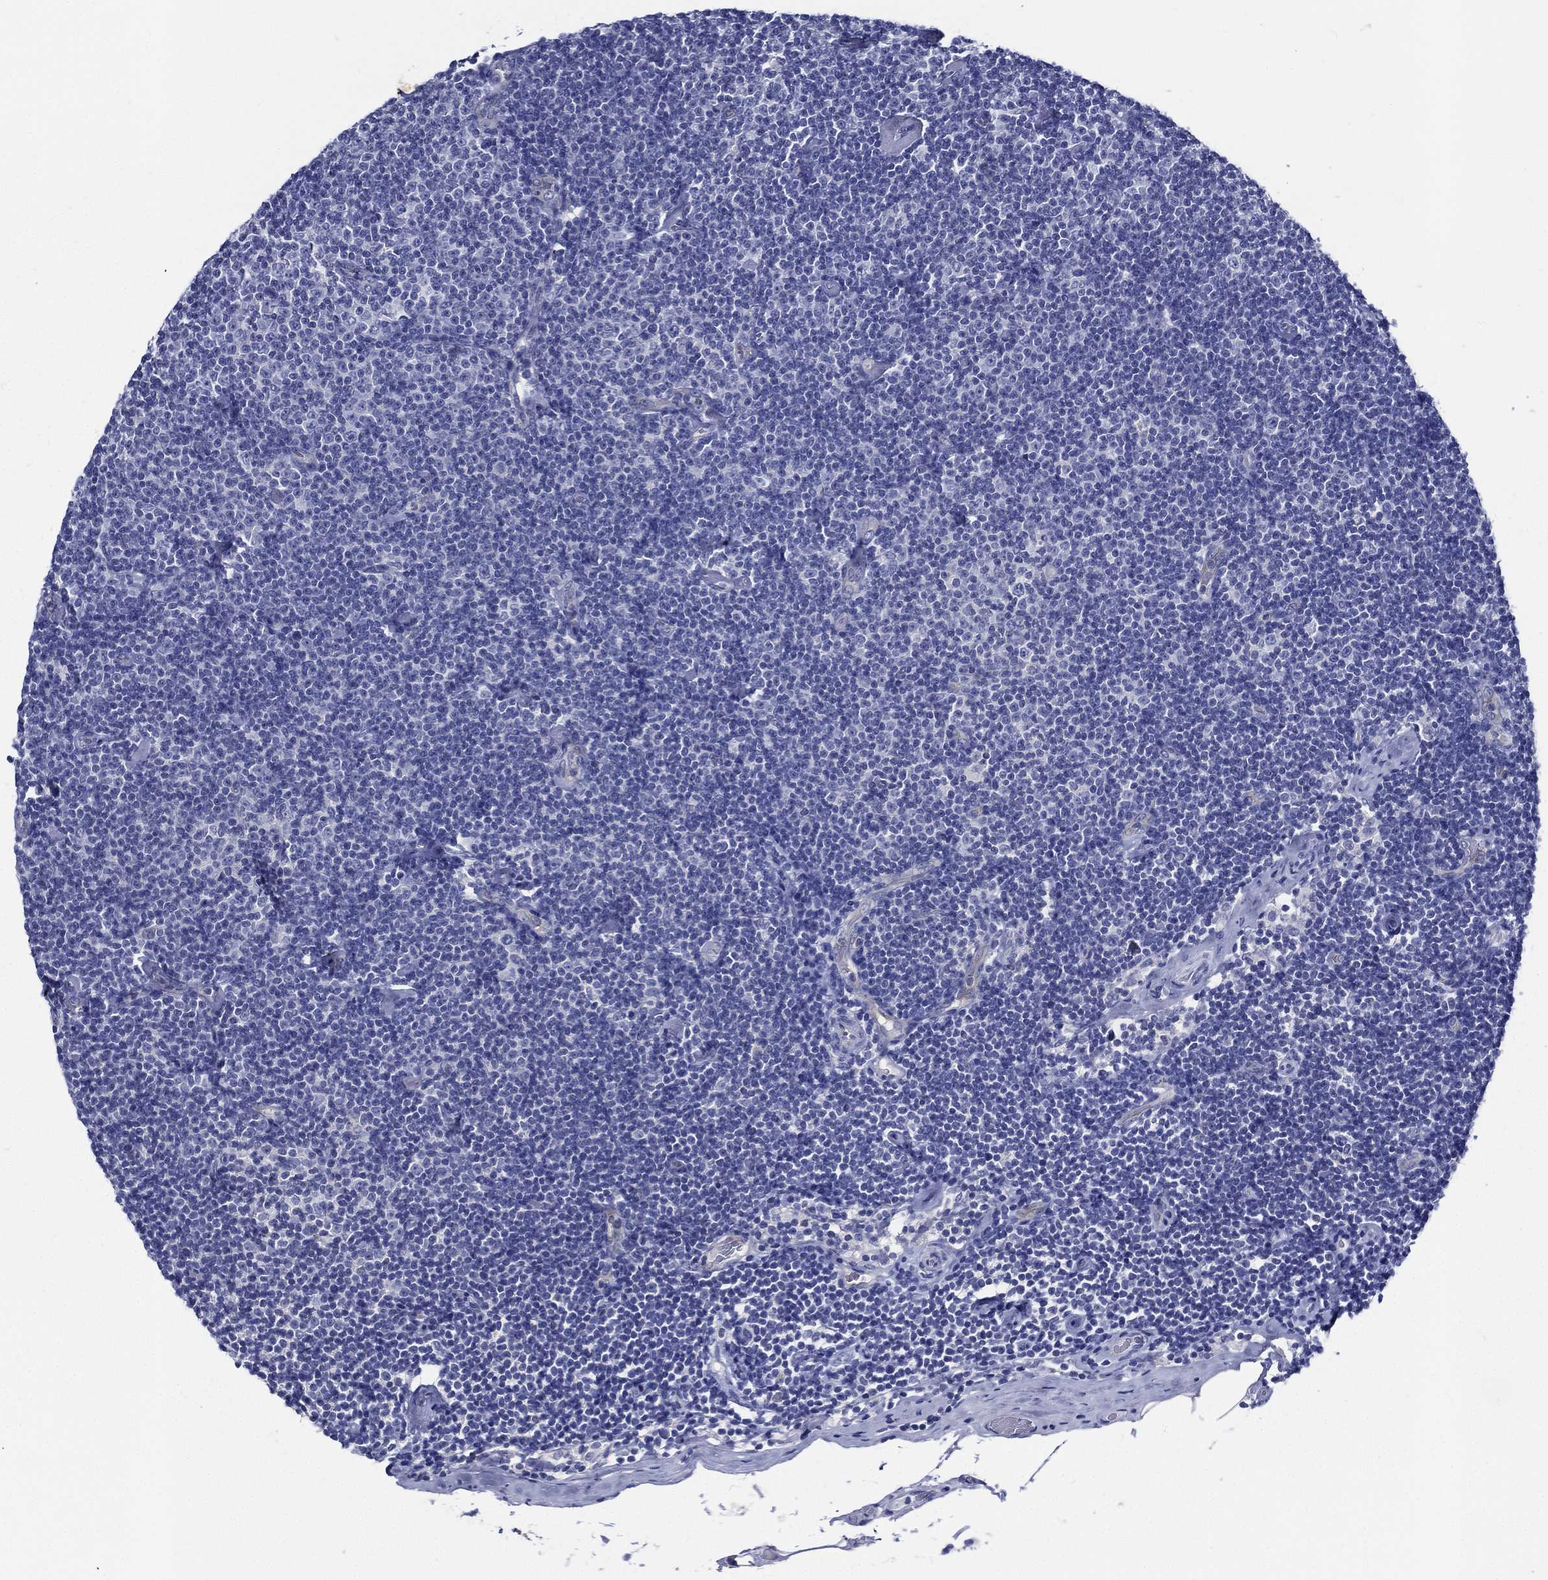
{"staining": {"intensity": "negative", "quantity": "none", "location": "none"}, "tissue": "lymphoma", "cell_type": "Tumor cells", "image_type": "cancer", "snomed": [{"axis": "morphology", "description": "Malignant lymphoma, non-Hodgkin's type, Low grade"}, {"axis": "topography", "description": "Lymph node"}], "caption": "A photomicrograph of malignant lymphoma, non-Hodgkin's type (low-grade) stained for a protein shows no brown staining in tumor cells. (DAB immunohistochemistry (IHC) visualized using brightfield microscopy, high magnification).", "gene": "NEDD9", "patient": {"sex": "male", "age": 81}}